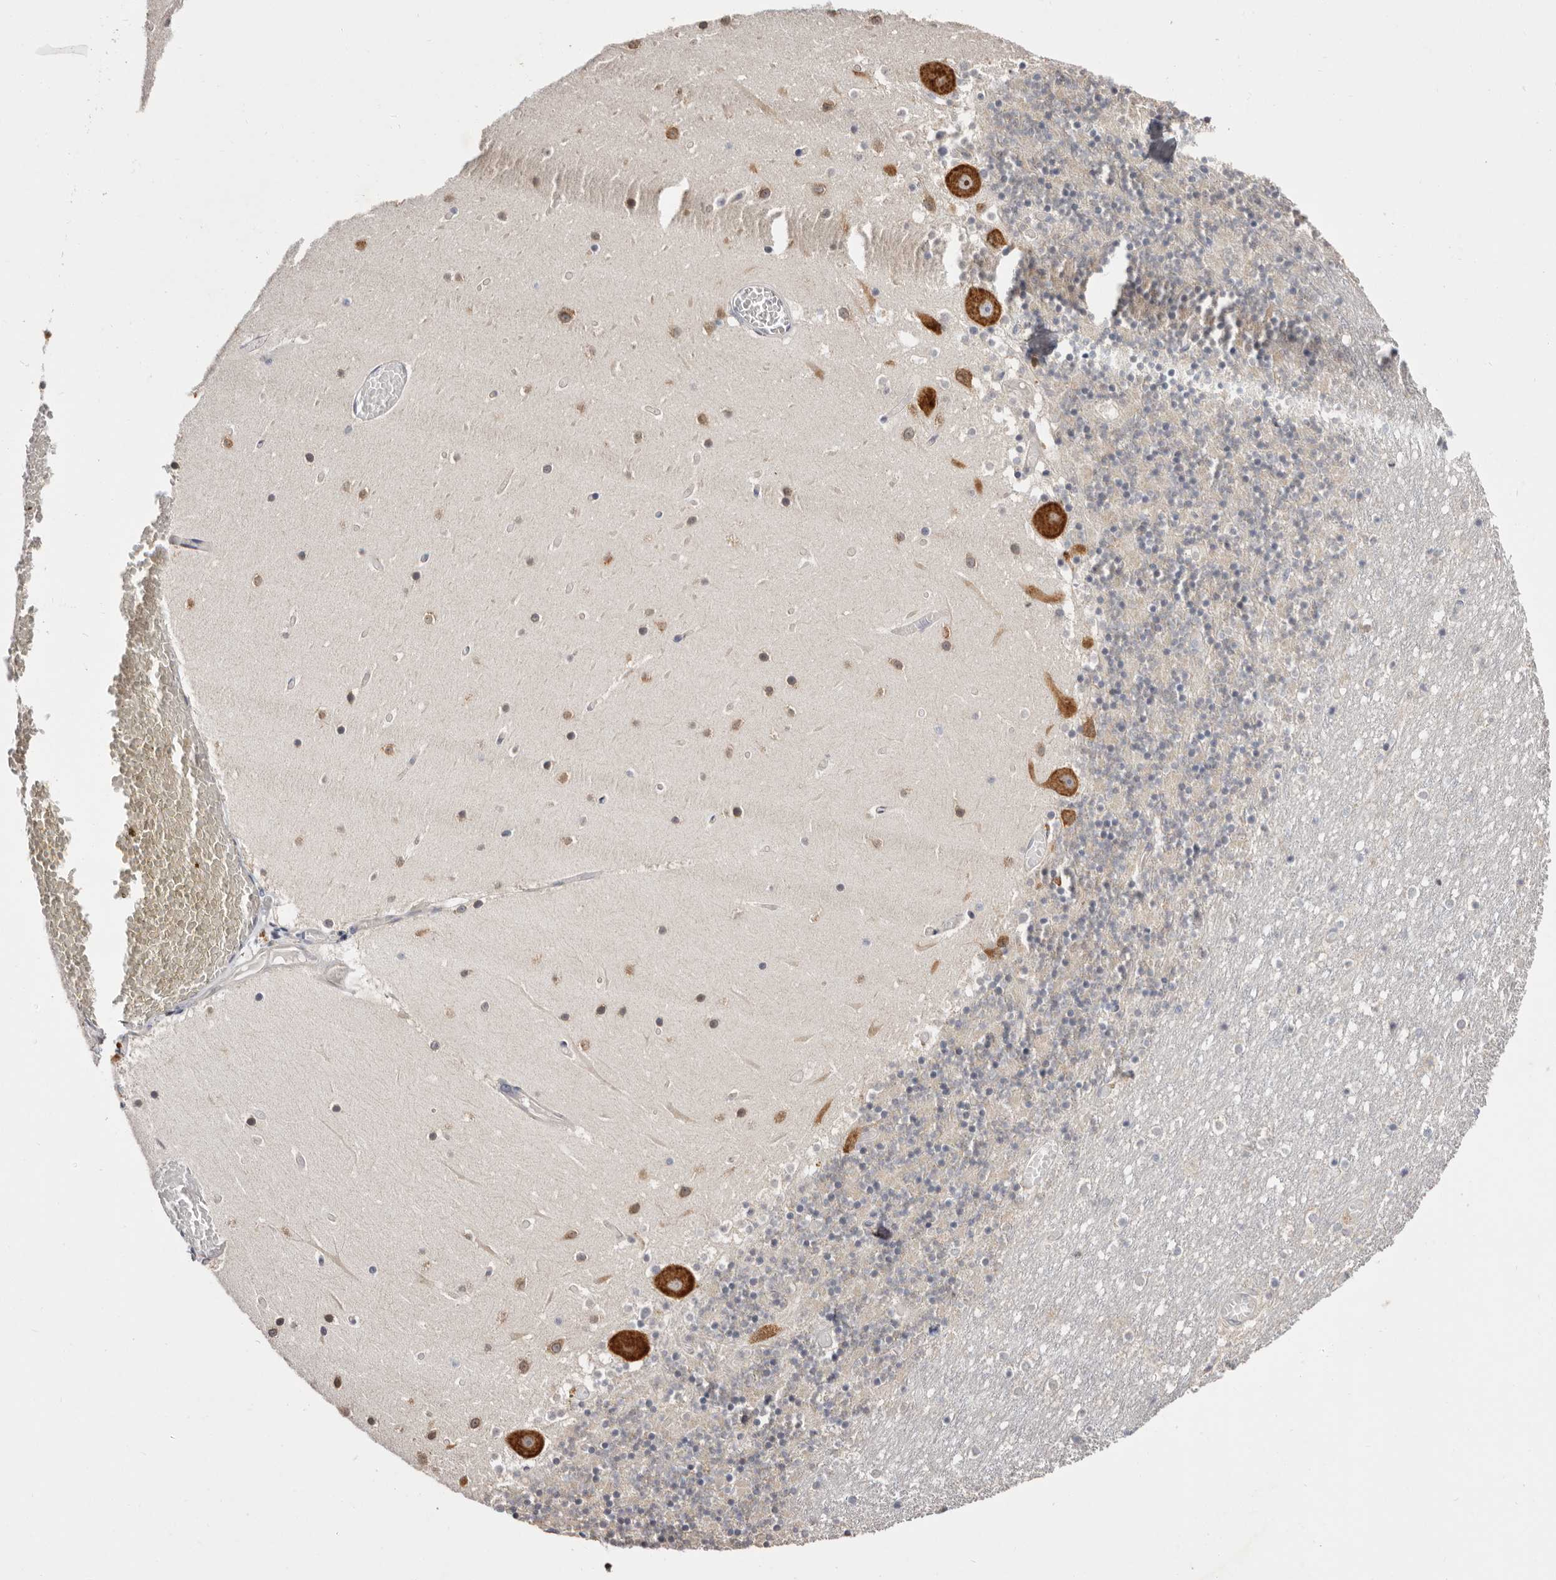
{"staining": {"intensity": "weak", "quantity": "<25%", "location": "cytoplasmic/membranous"}, "tissue": "cerebellum", "cell_type": "Cells in granular layer", "image_type": "normal", "snomed": [{"axis": "morphology", "description": "Normal tissue, NOS"}, {"axis": "topography", "description": "Cerebellum"}], "caption": "Immunohistochemistry (IHC) image of unremarkable cerebellum stained for a protein (brown), which reveals no staining in cells in granular layer.", "gene": "FAM167B", "patient": {"sex": "female", "age": 28}}